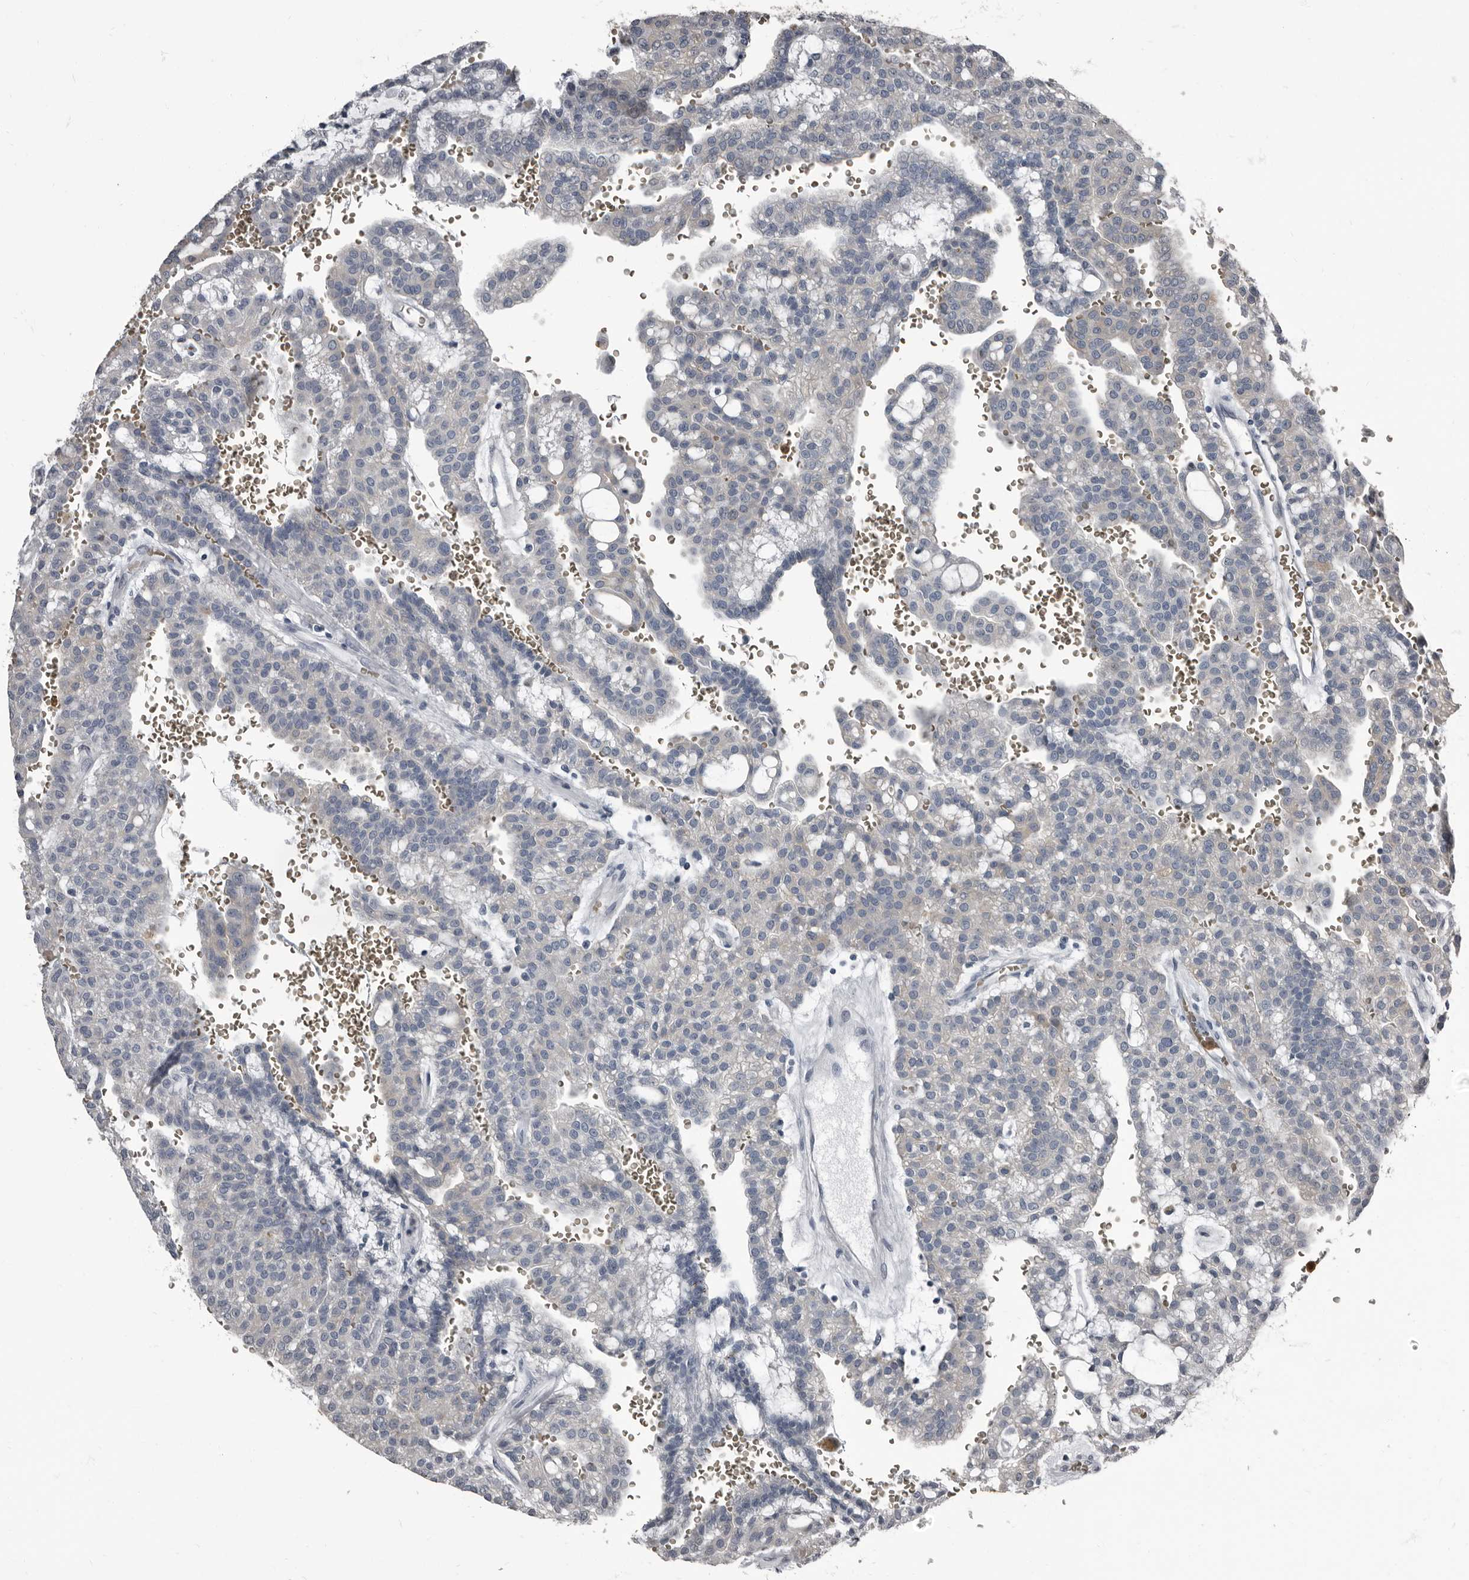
{"staining": {"intensity": "negative", "quantity": "none", "location": "none"}, "tissue": "renal cancer", "cell_type": "Tumor cells", "image_type": "cancer", "snomed": [{"axis": "morphology", "description": "Adenocarcinoma, NOS"}, {"axis": "topography", "description": "Kidney"}], "caption": "Tumor cells are negative for protein expression in human renal cancer (adenocarcinoma).", "gene": "TPD52L1", "patient": {"sex": "male", "age": 63}}